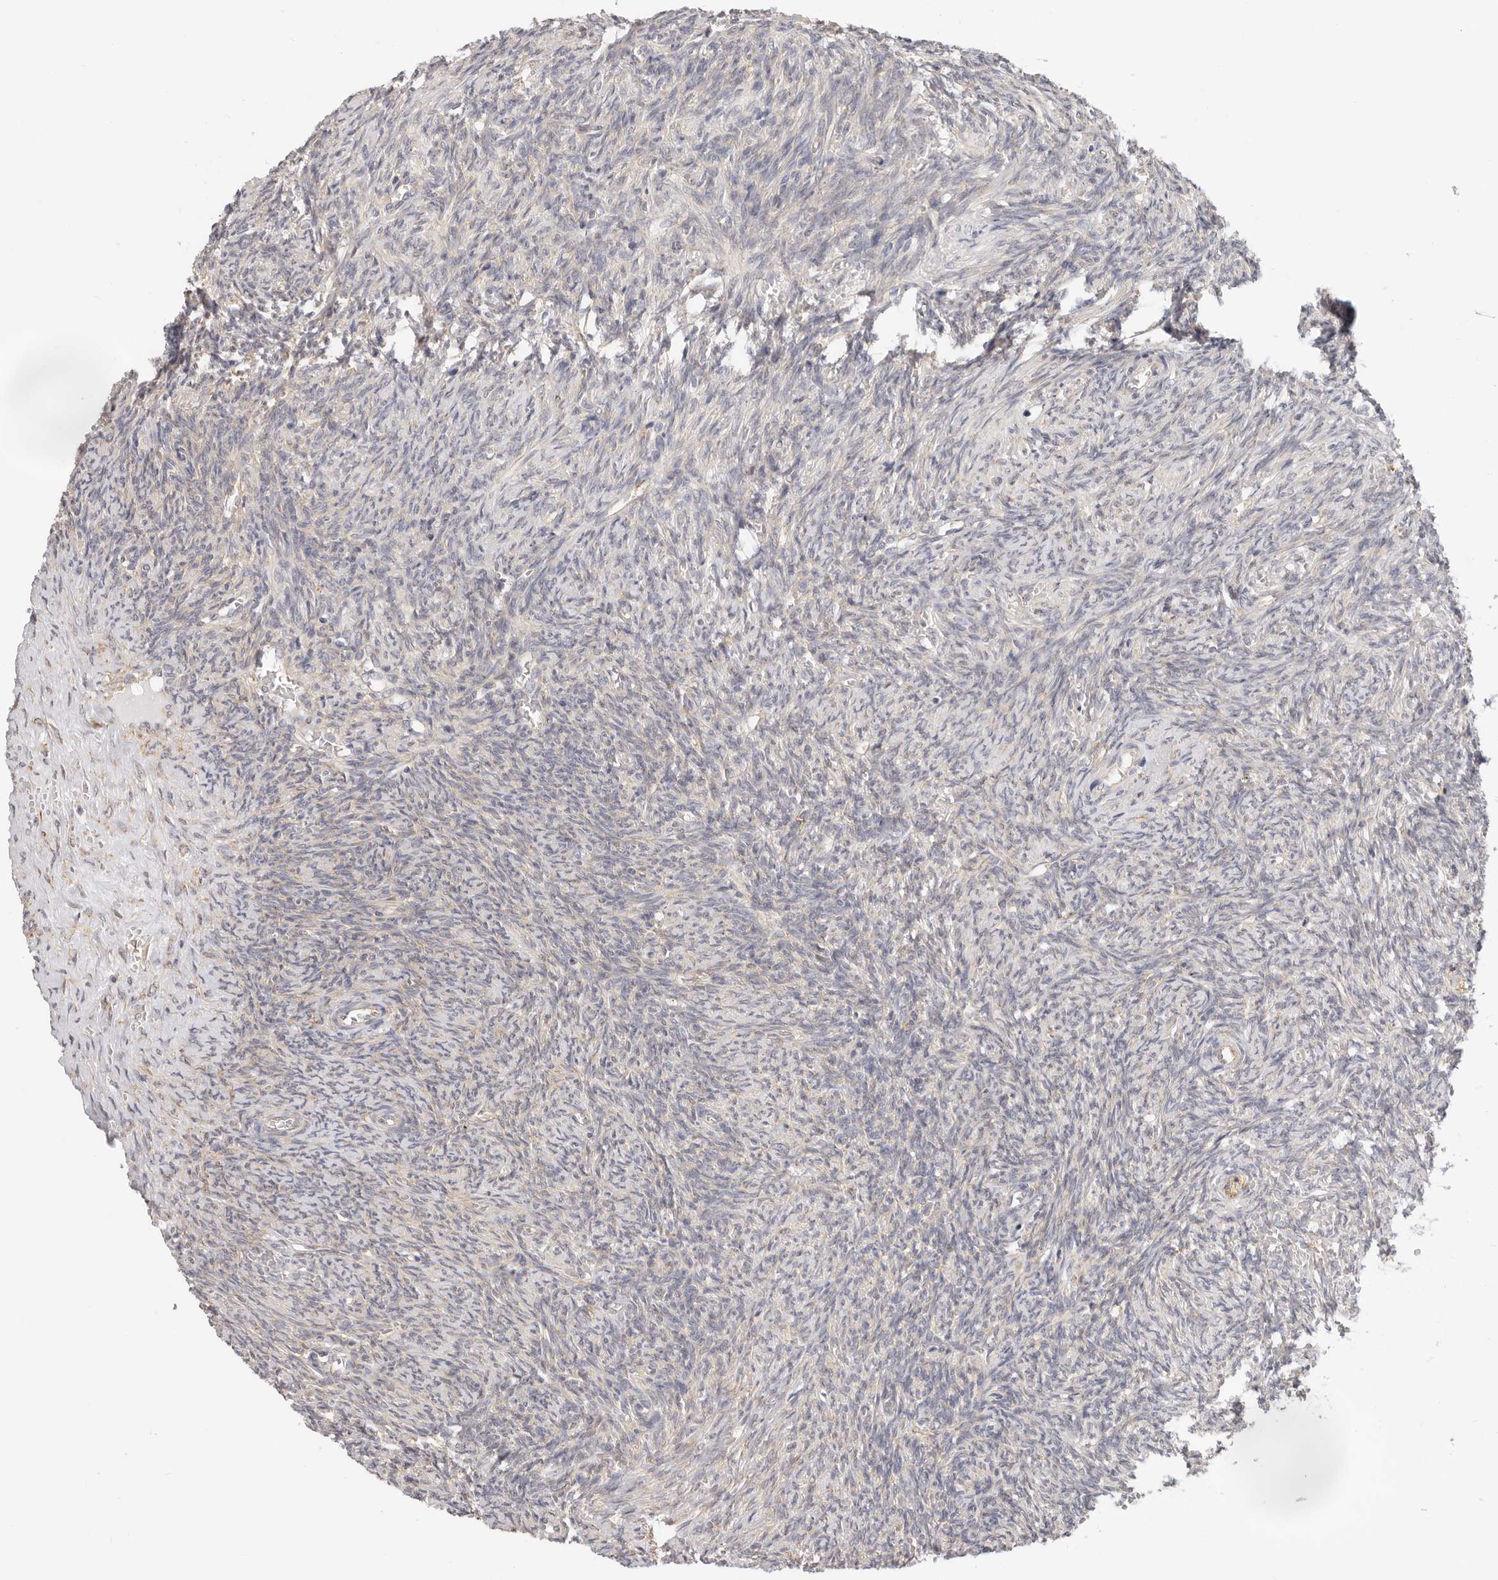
{"staining": {"intensity": "negative", "quantity": "none", "location": "none"}, "tissue": "ovary", "cell_type": "Ovarian stroma cells", "image_type": "normal", "snomed": [{"axis": "morphology", "description": "Normal tissue, NOS"}, {"axis": "topography", "description": "Ovary"}], "caption": "This image is of normal ovary stained with immunohistochemistry to label a protein in brown with the nuclei are counter-stained blue. There is no staining in ovarian stroma cells.", "gene": "AFDN", "patient": {"sex": "female", "age": 41}}